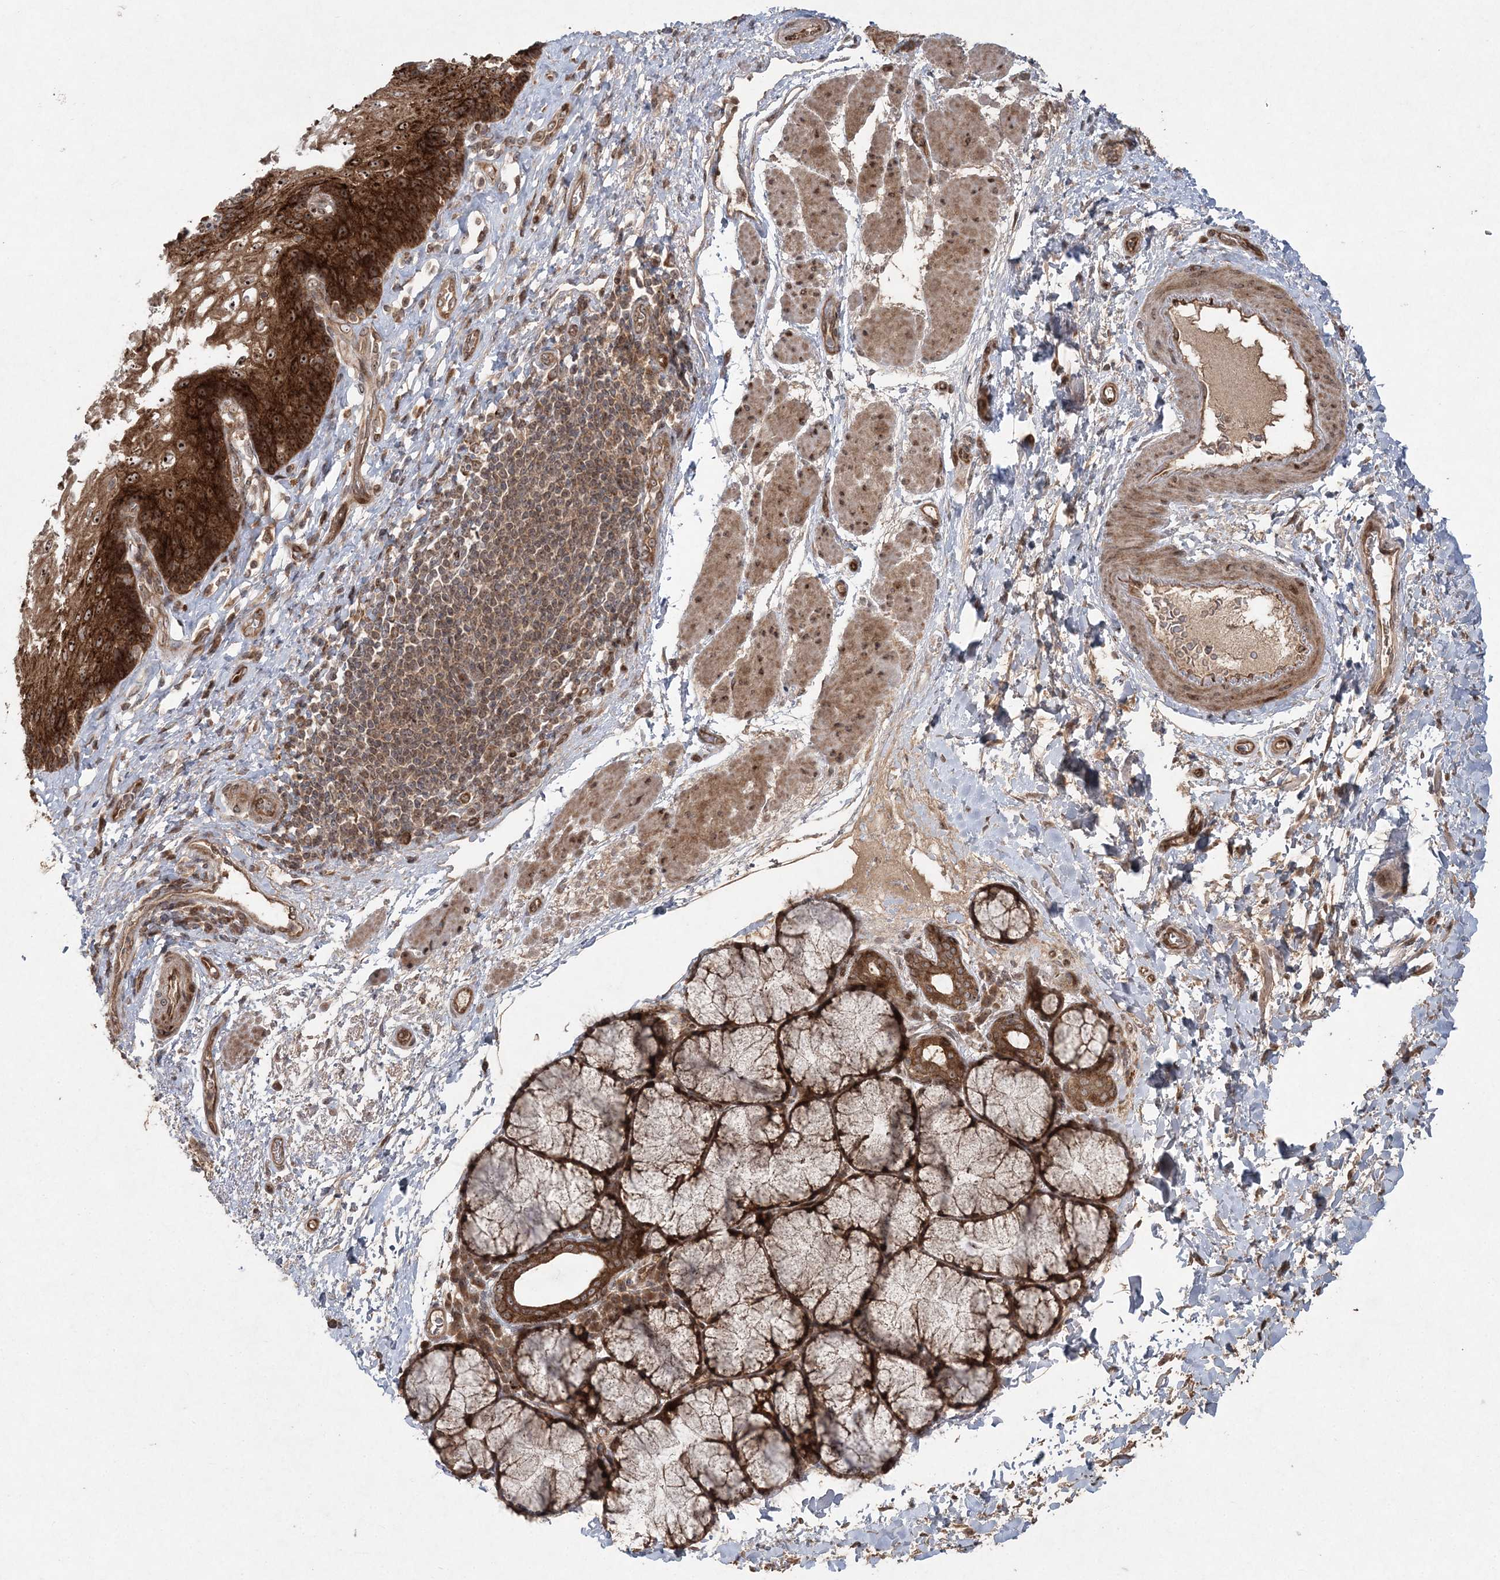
{"staining": {"intensity": "strong", "quantity": ">75%", "location": "cytoplasmic/membranous,nuclear"}, "tissue": "esophagus", "cell_type": "Squamous epithelial cells", "image_type": "normal", "snomed": [{"axis": "morphology", "description": "Normal tissue, NOS"}, {"axis": "topography", "description": "Esophagus"}], "caption": "This histopathology image displays immunohistochemistry staining of unremarkable human esophagus, with high strong cytoplasmic/membranous,nuclear staining in approximately >75% of squamous epithelial cells.", "gene": "SERINC1", "patient": {"sex": "male", "age": 54}}